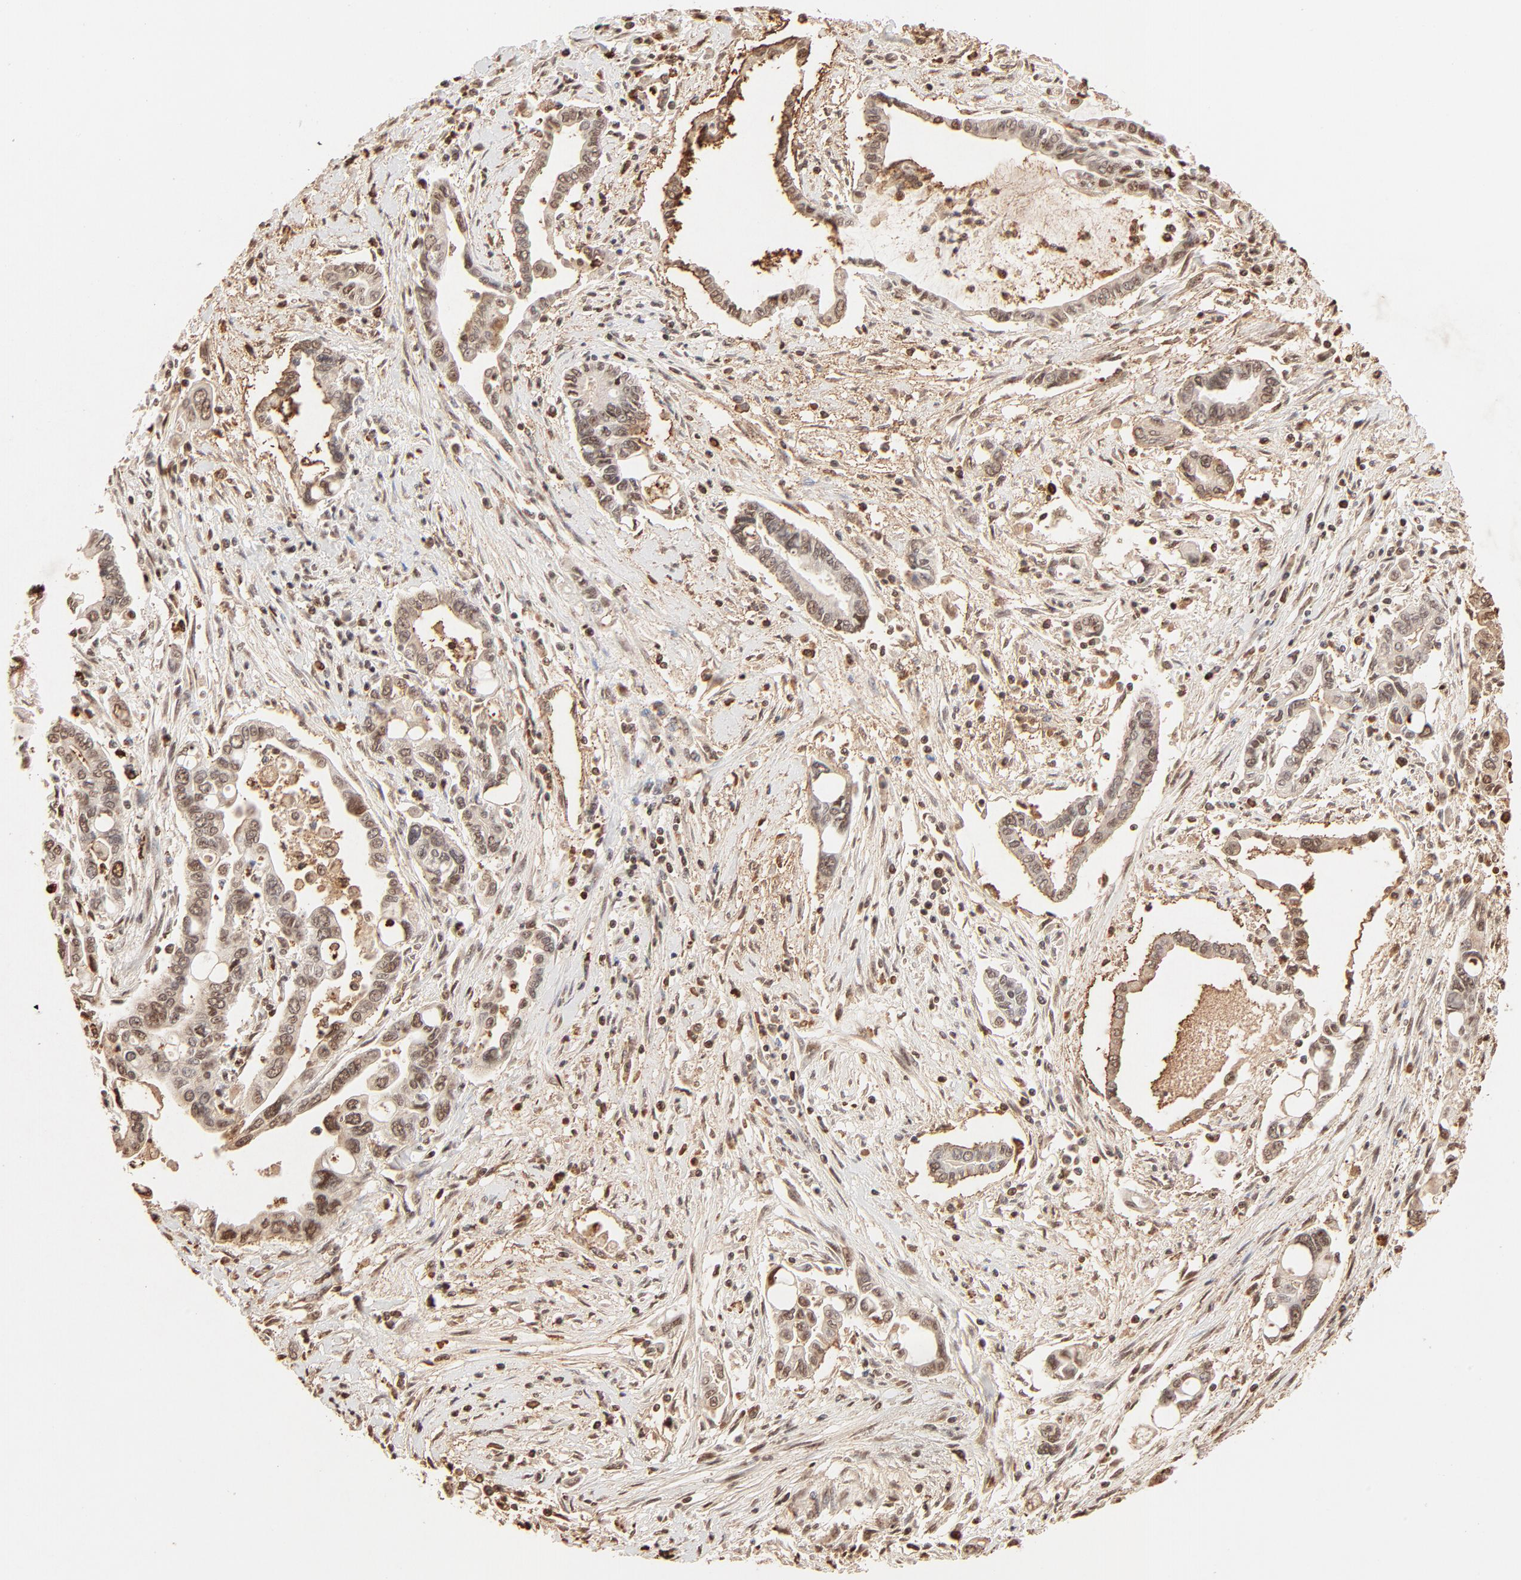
{"staining": {"intensity": "moderate", "quantity": ">75%", "location": "cytoplasmic/membranous,nuclear"}, "tissue": "pancreatic cancer", "cell_type": "Tumor cells", "image_type": "cancer", "snomed": [{"axis": "morphology", "description": "Adenocarcinoma, NOS"}, {"axis": "topography", "description": "Pancreas"}], "caption": "This photomicrograph exhibits immunohistochemistry staining of human pancreatic cancer, with medium moderate cytoplasmic/membranous and nuclear positivity in approximately >75% of tumor cells.", "gene": "FAM50A", "patient": {"sex": "female", "age": 57}}